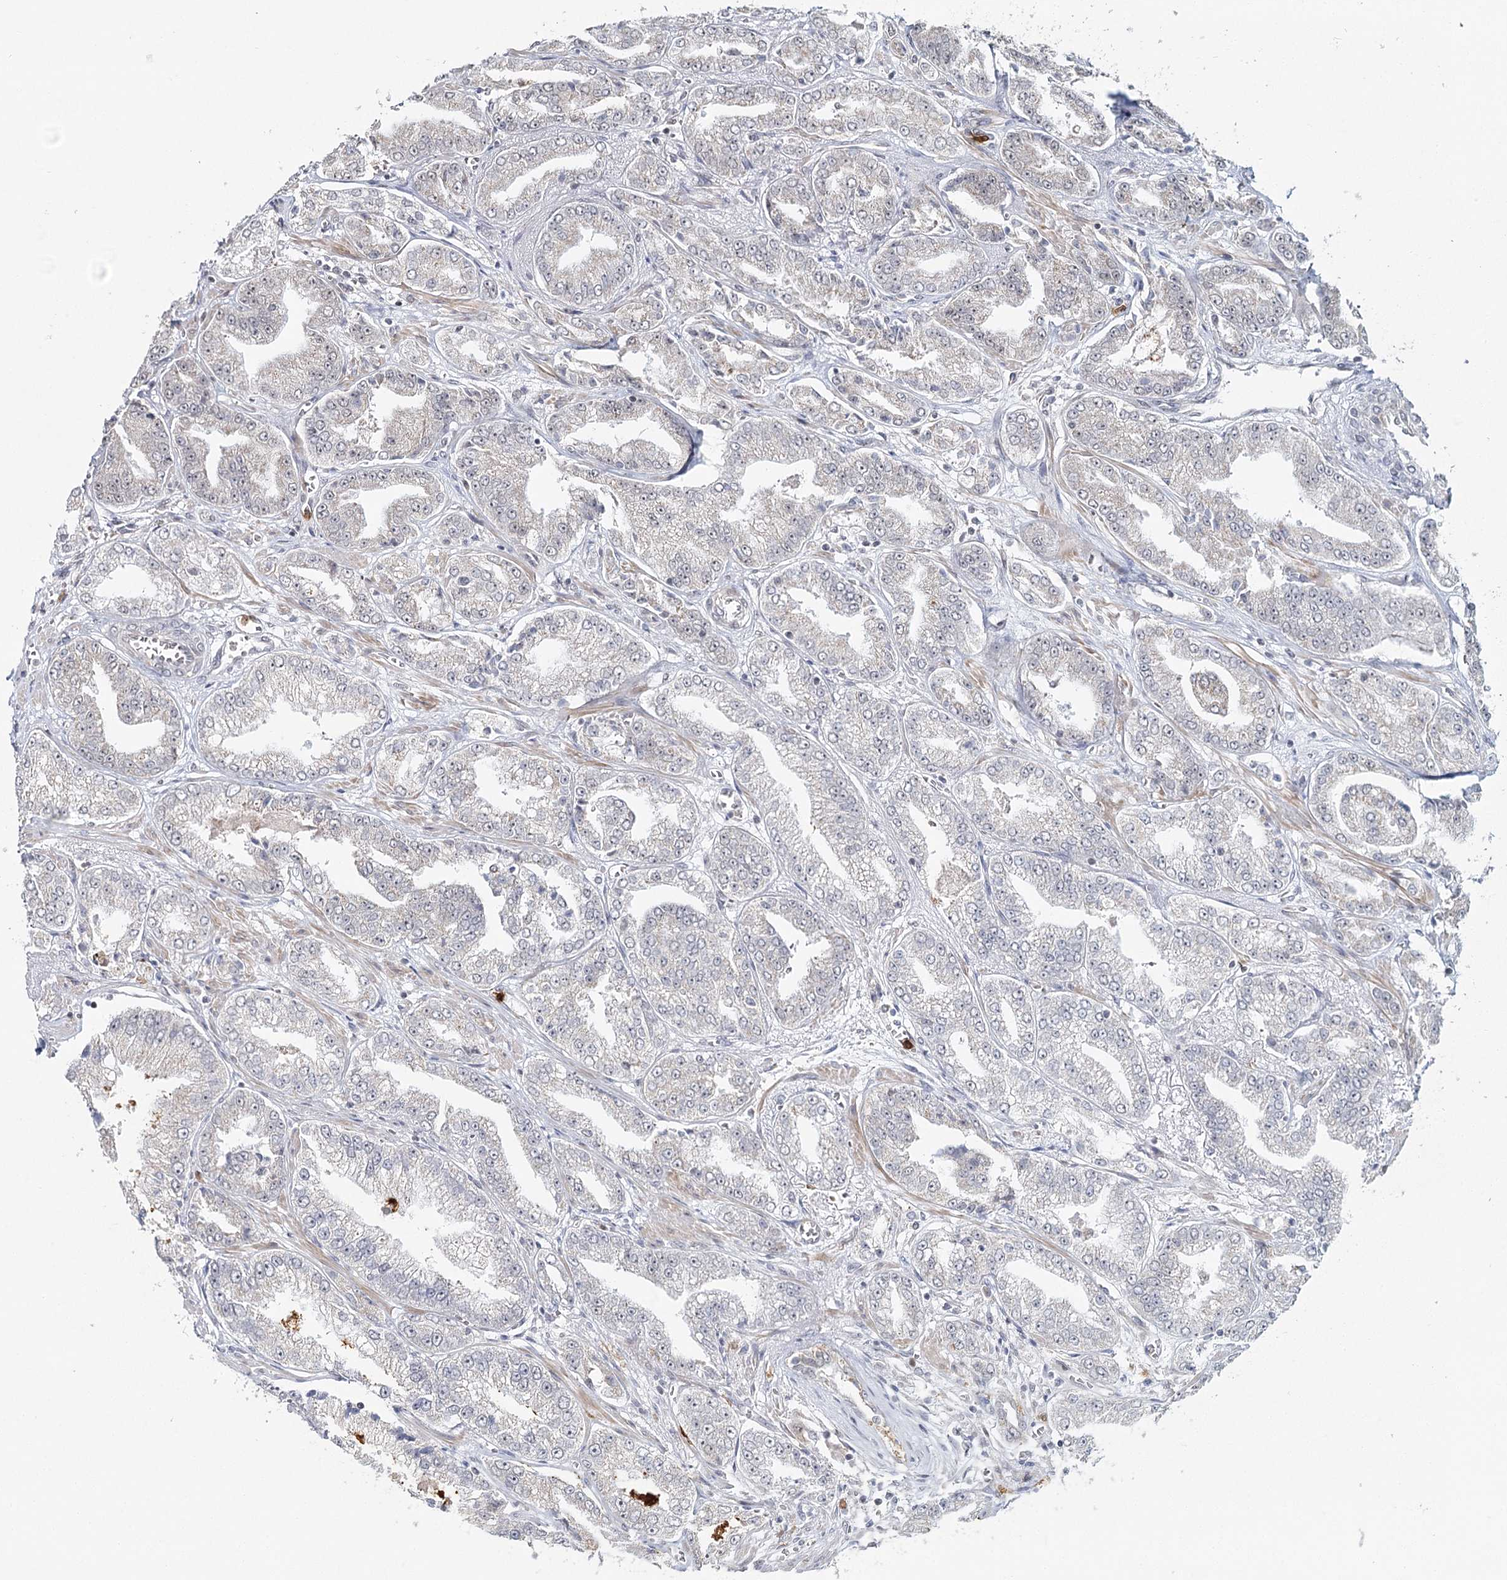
{"staining": {"intensity": "negative", "quantity": "none", "location": "none"}, "tissue": "prostate cancer", "cell_type": "Tumor cells", "image_type": "cancer", "snomed": [{"axis": "morphology", "description": "Adenocarcinoma, High grade"}, {"axis": "topography", "description": "Prostate"}], "caption": "Immunohistochemistry photomicrograph of neoplastic tissue: prostate cancer (high-grade adenocarcinoma) stained with DAB (3,3'-diaminobenzidine) exhibits no significant protein staining in tumor cells.", "gene": "ATAD1", "patient": {"sex": "male", "age": 71}}